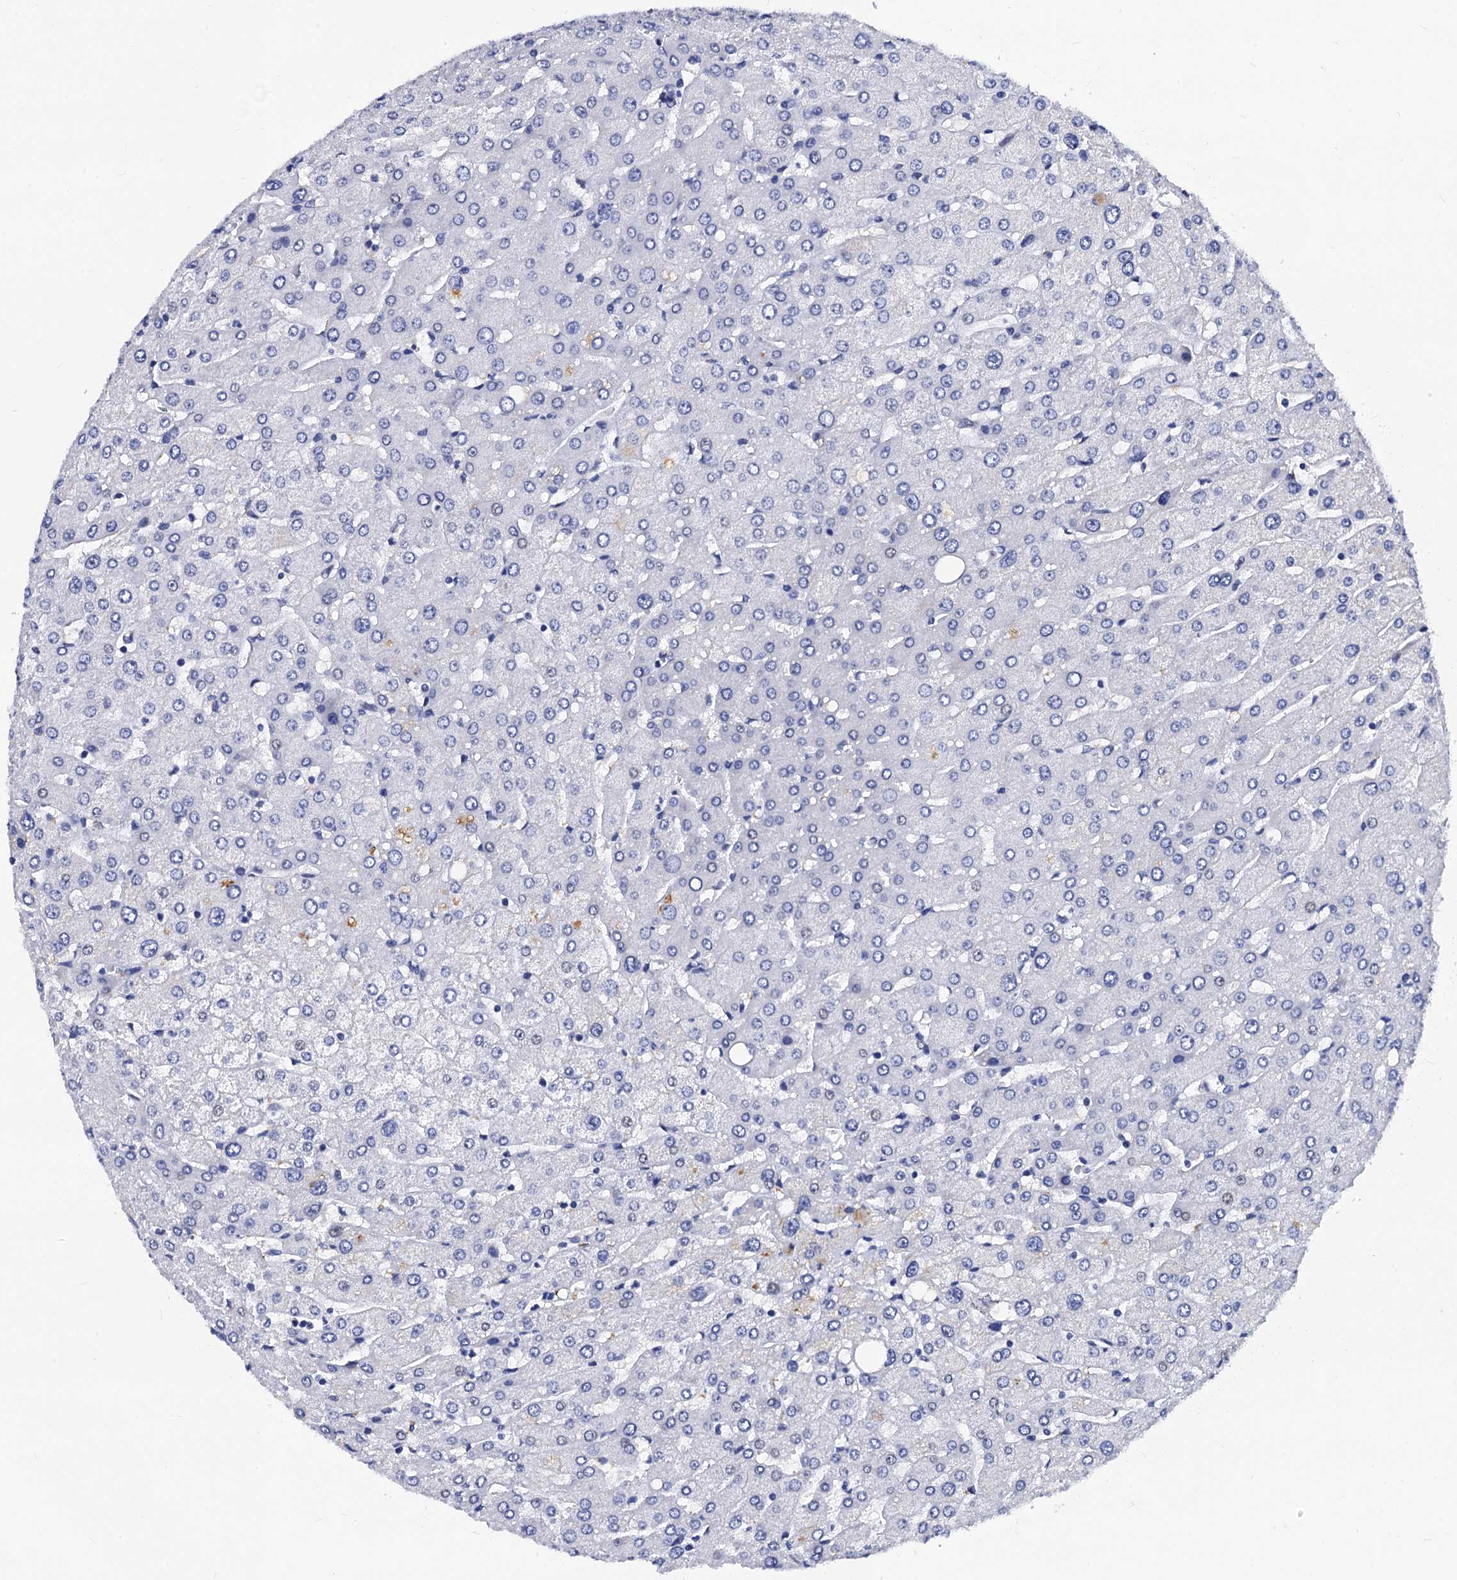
{"staining": {"intensity": "negative", "quantity": "none", "location": "none"}, "tissue": "liver", "cell_type": "Cholangiocytes", "image_type": "normal", "snomed": [{"axis": "morphology", "description": "Normal tissue, NOS"}, {"axis": "topography", "description": "Liver"}], "caption": "A histopathology image of human liver is negative for staining in cholangiocytes. (Stains: DAB immunohistochemistry with hematoxylin counter stain, Microscopy: brightfield microscopy at high magnification).", "gene": "LRRC30", "patient": {"sex": "male", "age": 55}}